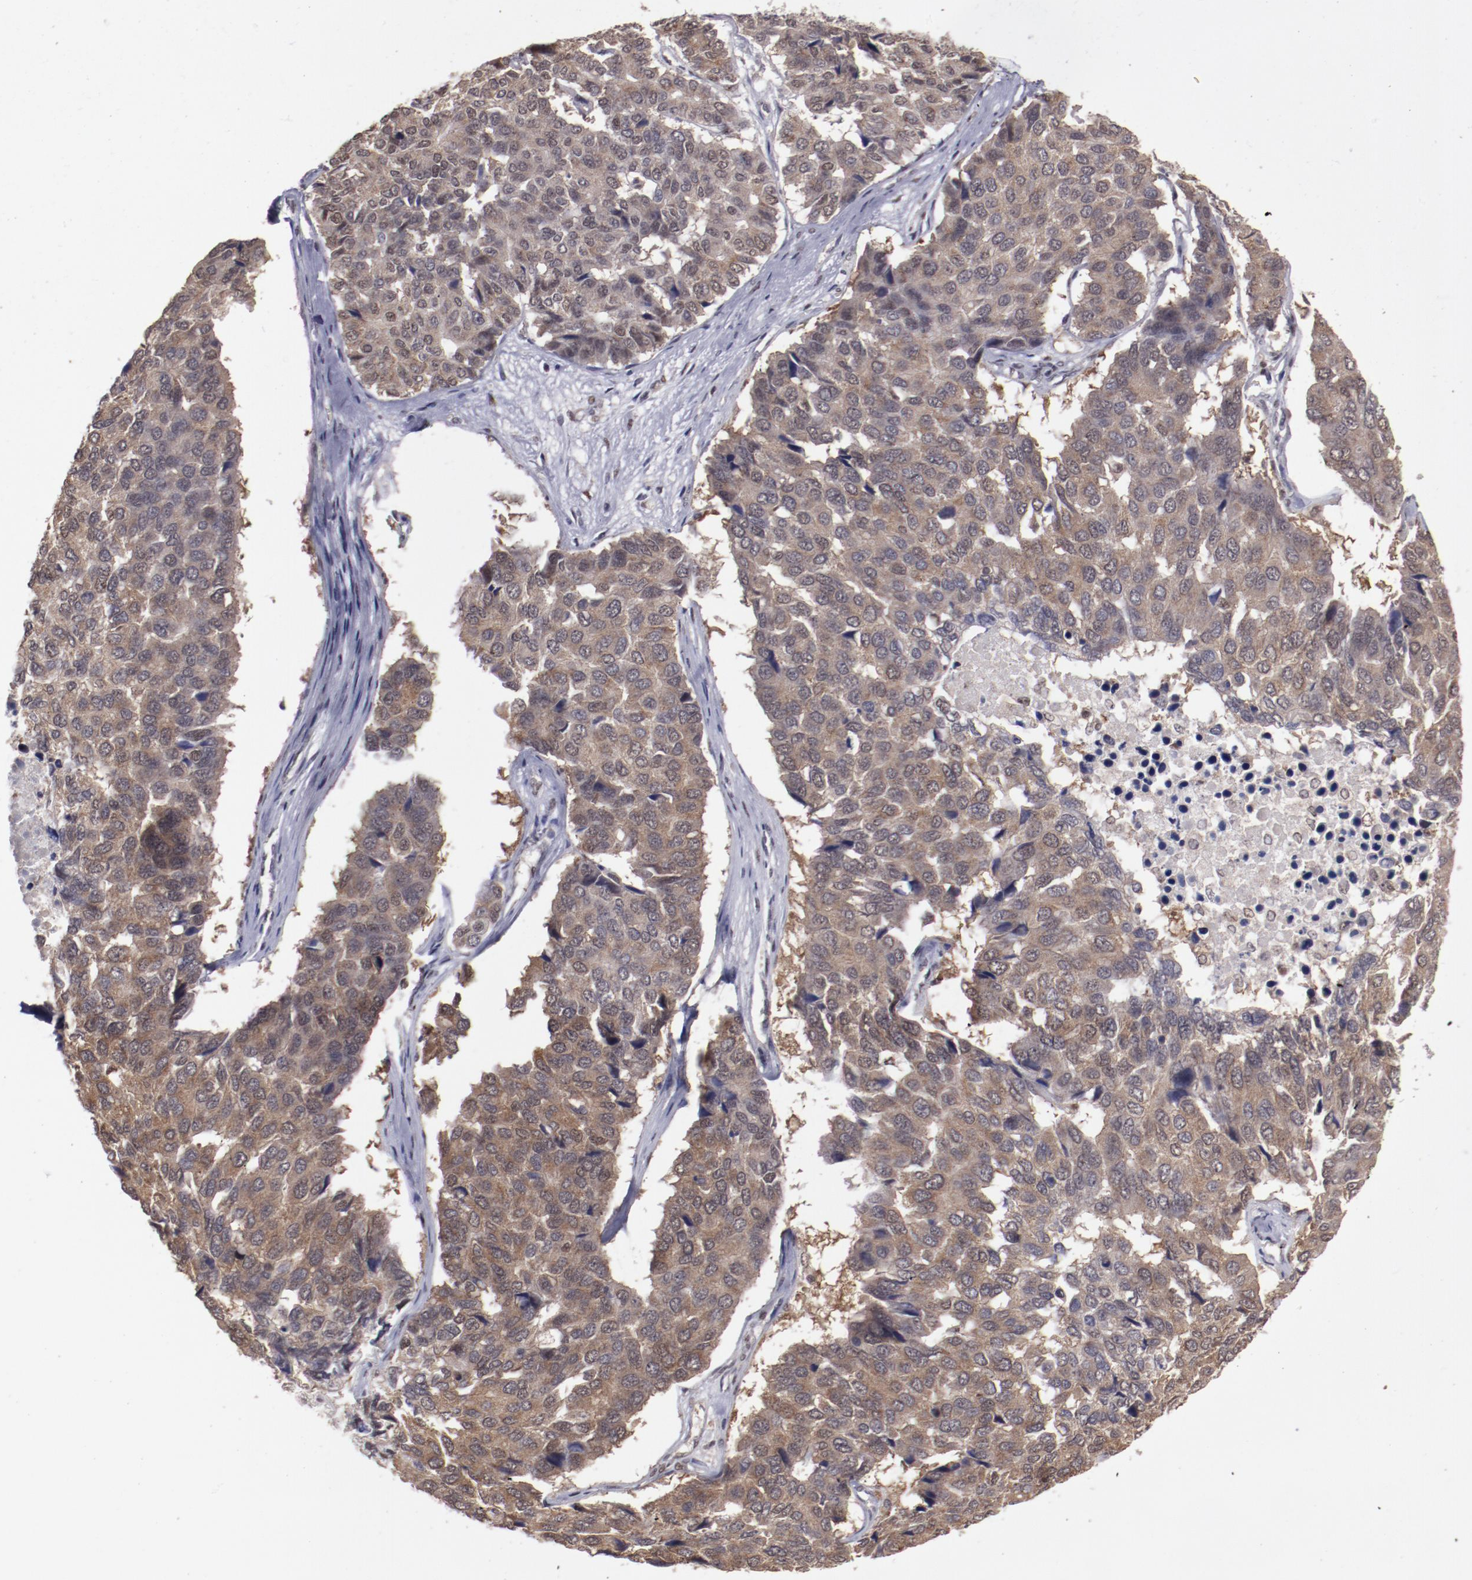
{"staining": {"intensity": "moderate", "quantity": "25%-75%", "location": "cytoplasmic/membranous"}, "tissue": "pancreatic cancer", "cell_type": "Tumor cells", "image_type": "cancer", "snomed": [{"axis": "morphology", "description": "Adenocarcinoma, NOS"}, {"axis": "topography", "description": "Pancreas"}], "caption": "An IHC micrograph of neoplastic tissue is shown. Protein staining in brown highlights moderate cytoplasmic/membranous positivity in pancreatic cancer within tumor cells. (IHC, brightfield microscopy, high magnification).", "gene": "ARNT", "patient": {"sex": "male", "age": 50}}